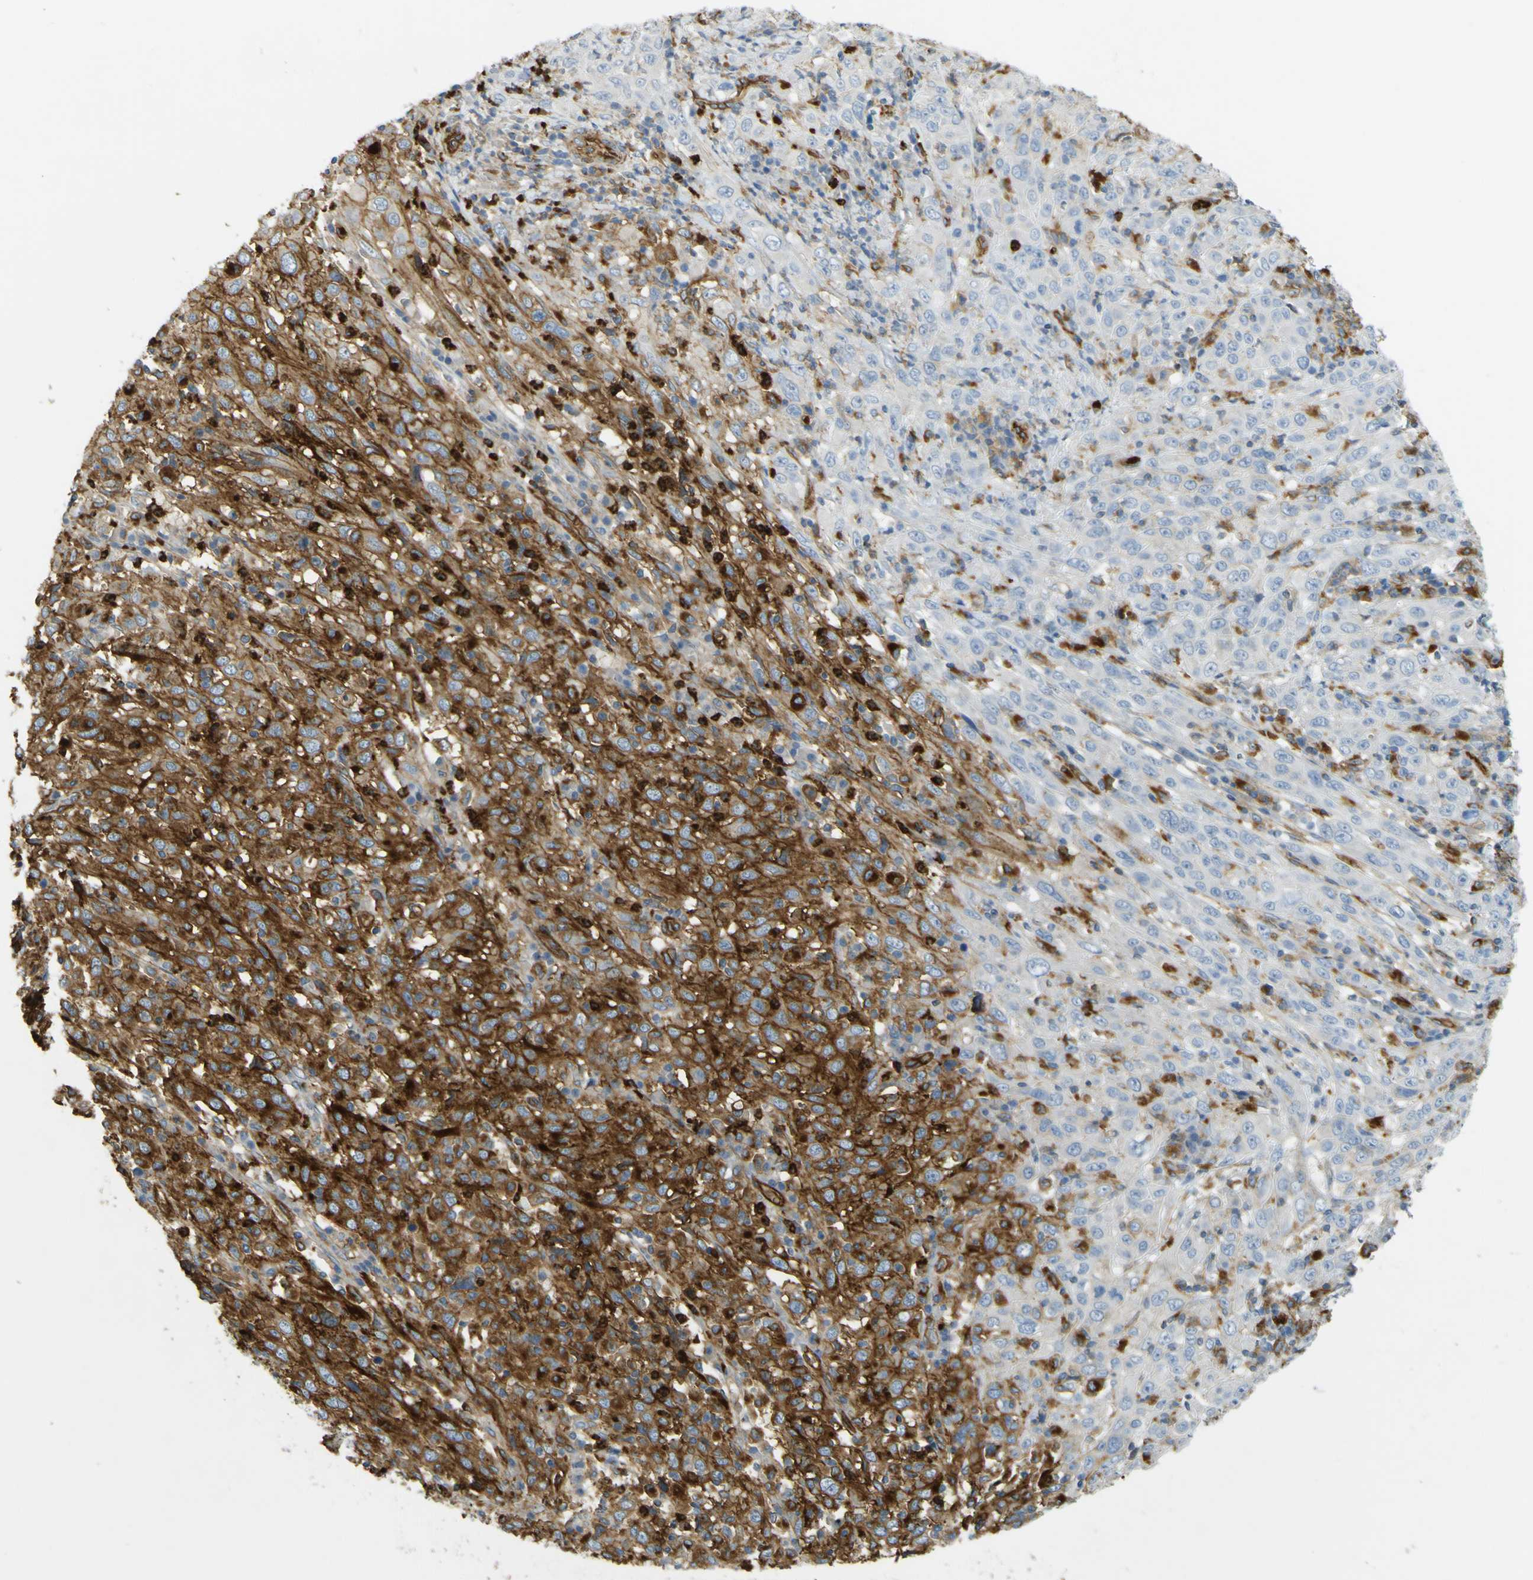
{"staining": {"intensity": "strong", "quantity": "25%-75%", "location": "cytoplasmic/membranous"}, "tissue": "cervical cancer", "cell_type": "Tumor cells", "image_type": "cancer", "snomed": [{"axis": "morphology", "description": "Squamous cell carcinoma, NOS"}, {"axis": "topography", "description": "Cervix"}], "caption": "The image shows a brown stain indicating the presence of a protein in the cytoplasmic/membranous of tumor cells in cervical cancer.", "gene": "PLXDC1", "patient": {"sex": "female", "age": 46}}